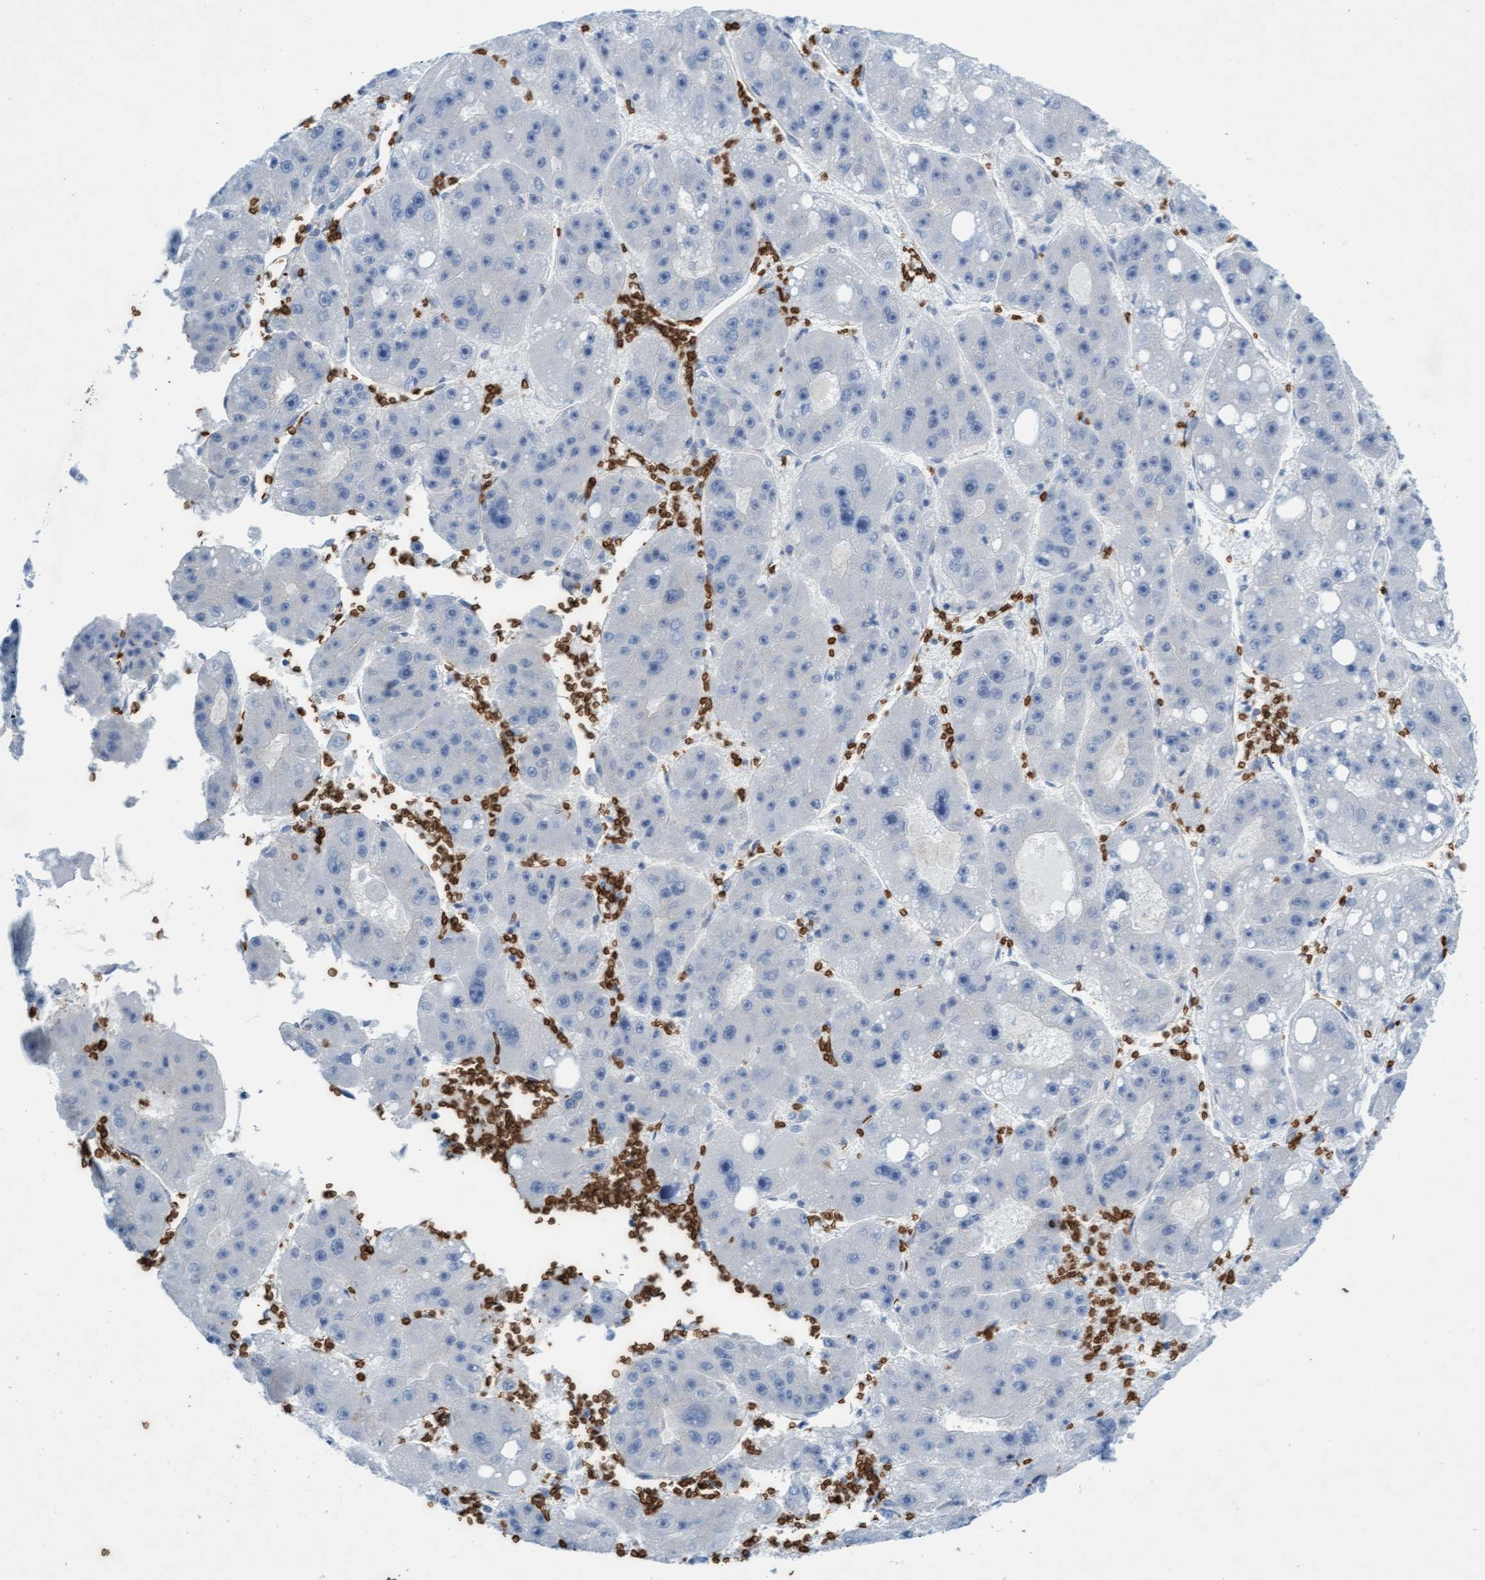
{"staining": {"intensity": "negative", "quantity": "none", "location": "none"}, "tissue": "liver cancer", "cell_type": "Tumor cells", "image_type": "cancer", "snomed": [{"axis": "morphology", "description": "Carcinoma, Hepatocellular, NOS"}, {"axis": "topography", "description": "Liver"}], "caption": "Image shows no protein positivity in tumor cells of liver cancer (hepatocellular carcinoma) tissue. (DAB (3,3'-diaminobenzidine) immunohistochemistry (IHC) with hematoxylin counter stain).", "gene": "SPEM2", "patient": {"sex": "female", "age": 61}}